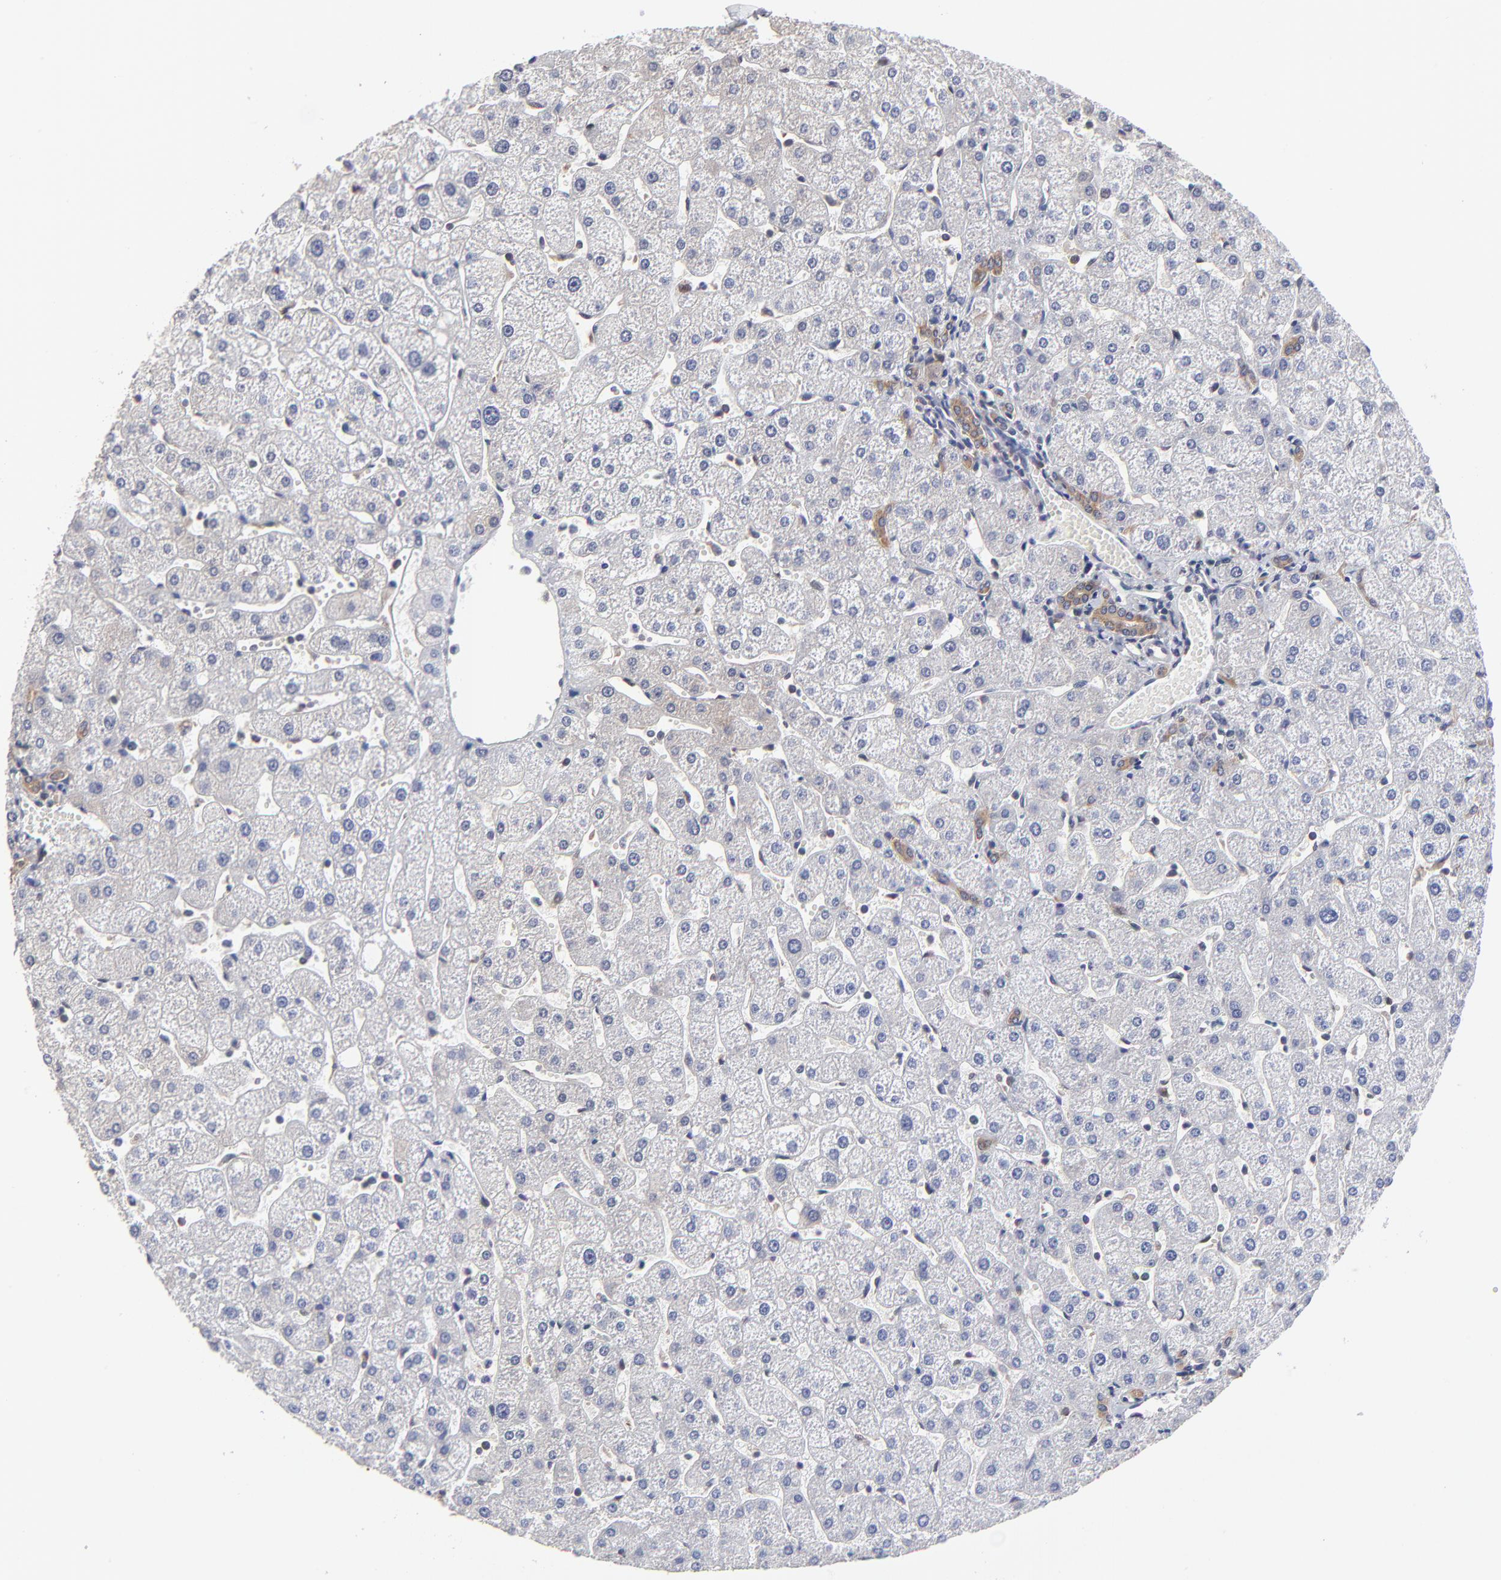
{"staining": {"intensity": "moderate", "quantity": ">75%", "location": "cytoplasmic/membranous"}, "tissue": "liver", "cell_type": "Cholangiocytes", "image_type": "normal", "snomed": [{"axis": "morphology", "description": "Normal tissue, NOS"}, {"axis": "topography", "description": "Liver"}], "caption": "This is a photomicrograph of immunohistochemistry (IHC) staining of benign liver, which shows moderate staining in the cytoplasmic/membranous of cholangiocytes.", "gene": "CCT2", "patient": {"sex": "male", "age": 67}}